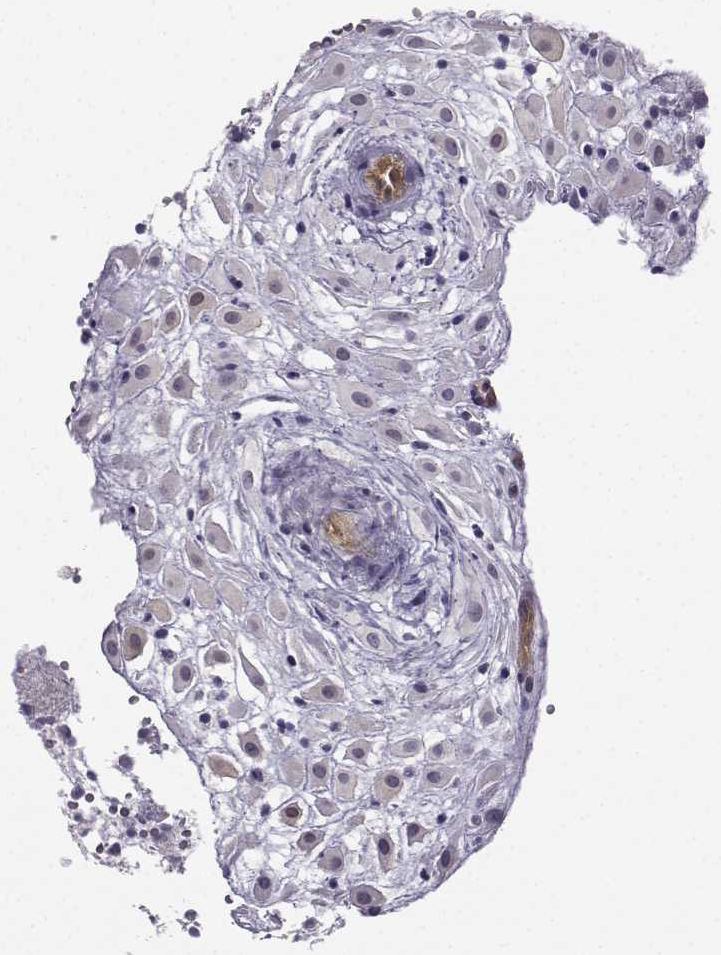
{"staining": {"intensity": "negative", "quantity": "none", "location": "none"}, "tissue": "placenta", "cell_type": "Decidual cells", "image_type": "normal", "snomed": [{"axis": "morphology", "description": "Normal tissue, NOS"}, {"axis": "topography", "description": "Placenta"}], "caption": "Immunohistochemistry histopathology image of unremarkable human placenta stained for a protein (brown), which exhibits no staining in decidual cells.", "gene": "NQO1", "patient": {"sex": "female", "age": 24}}